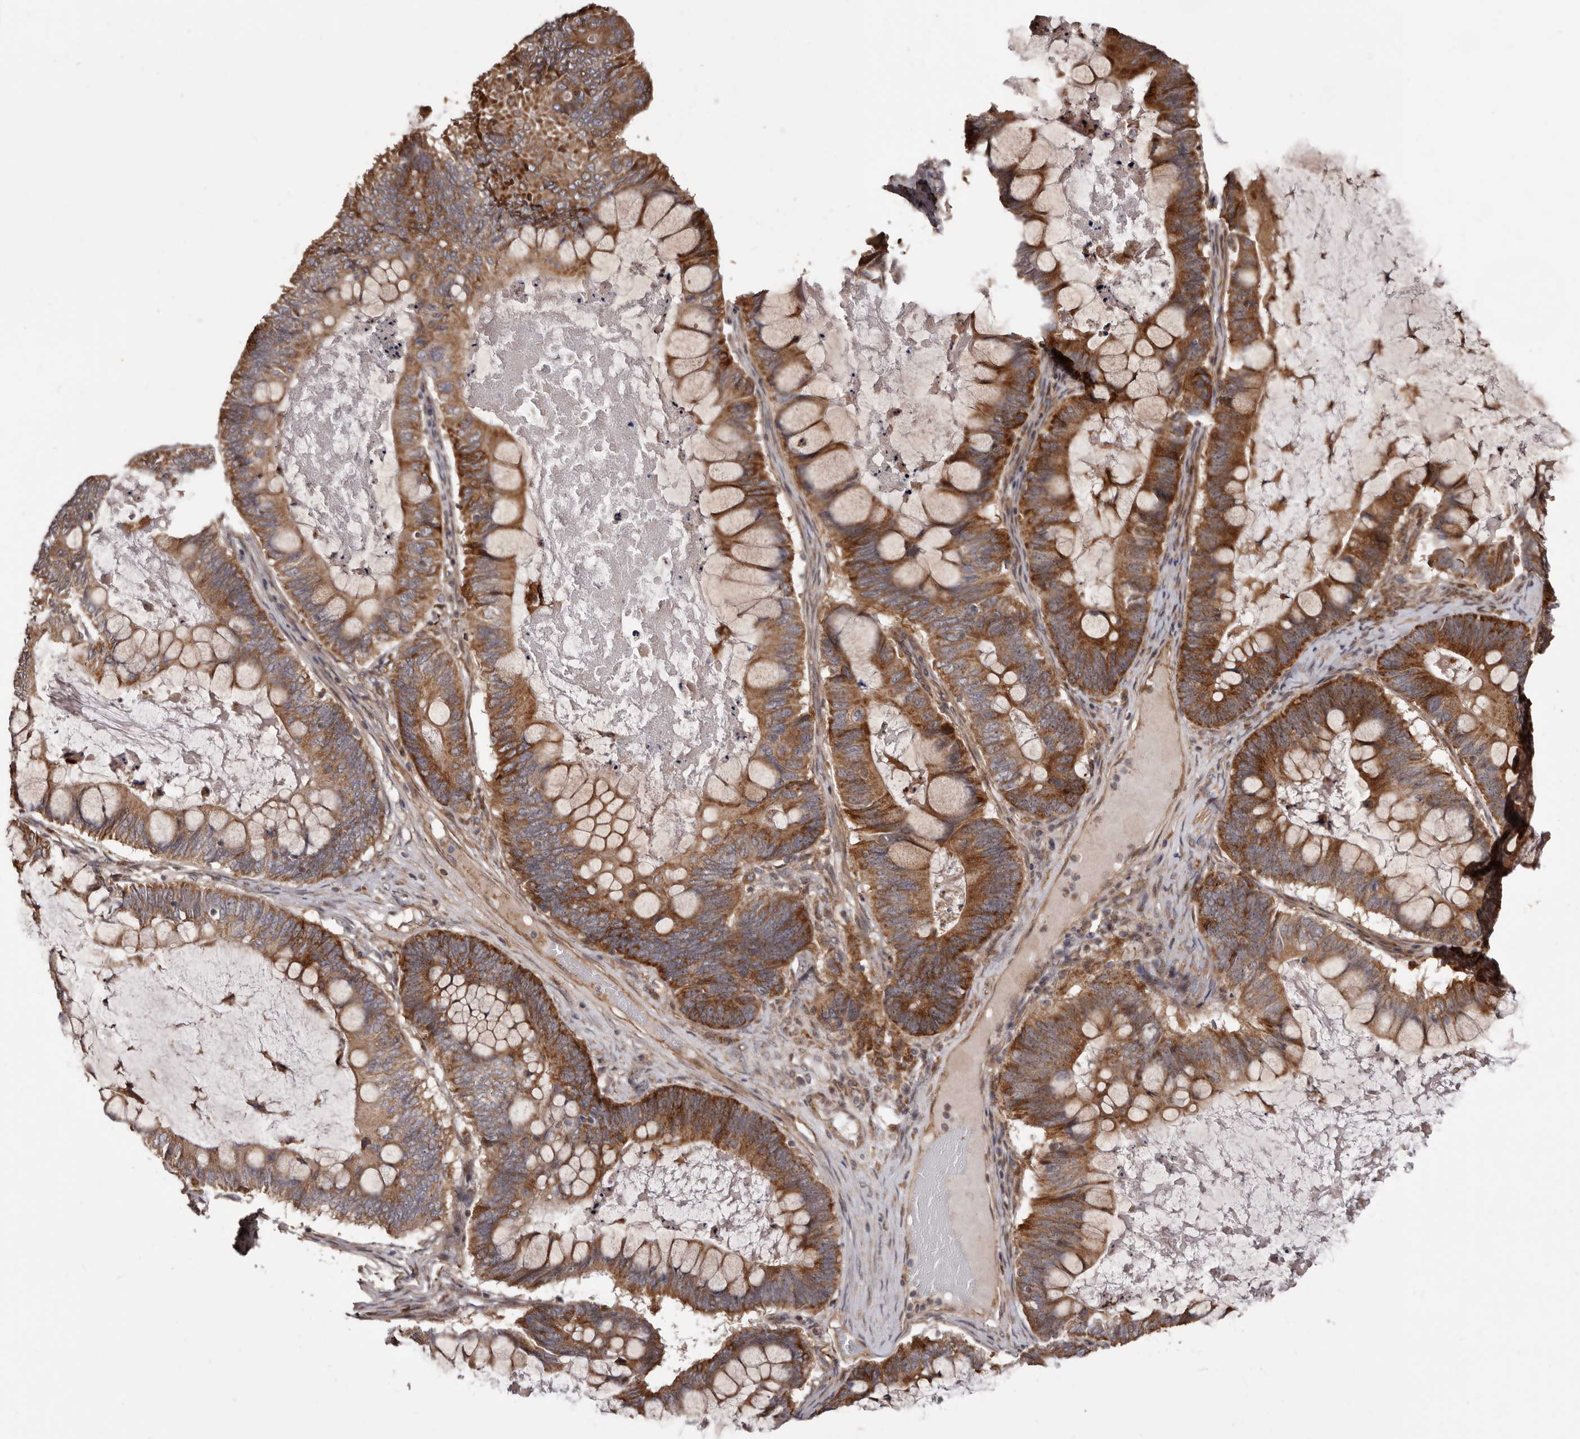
{"staining": {"intensity": "strong", "quantity": ">75%", "location": "cytoplasmic/membranous"}, "tissue": "ovarian cancer", "cell_type": "Tumor cells", "image_type": "cancer", "snomed": [{"axis": "morphology", "description": "Cystadenocarcinoma, mucinous, NOS"}, {"axis": "topography", "description": "Ovary"}], "caption": "The histopathology image reveals a brown stain indicating the presence of a protein in the cytoplasmic/membranous of tumor cells in ovarian cancer (mucinous cystadenocarcinoma).", "gene": "ZCCHC7", "patient": {"sex": "female", "age": 61}}